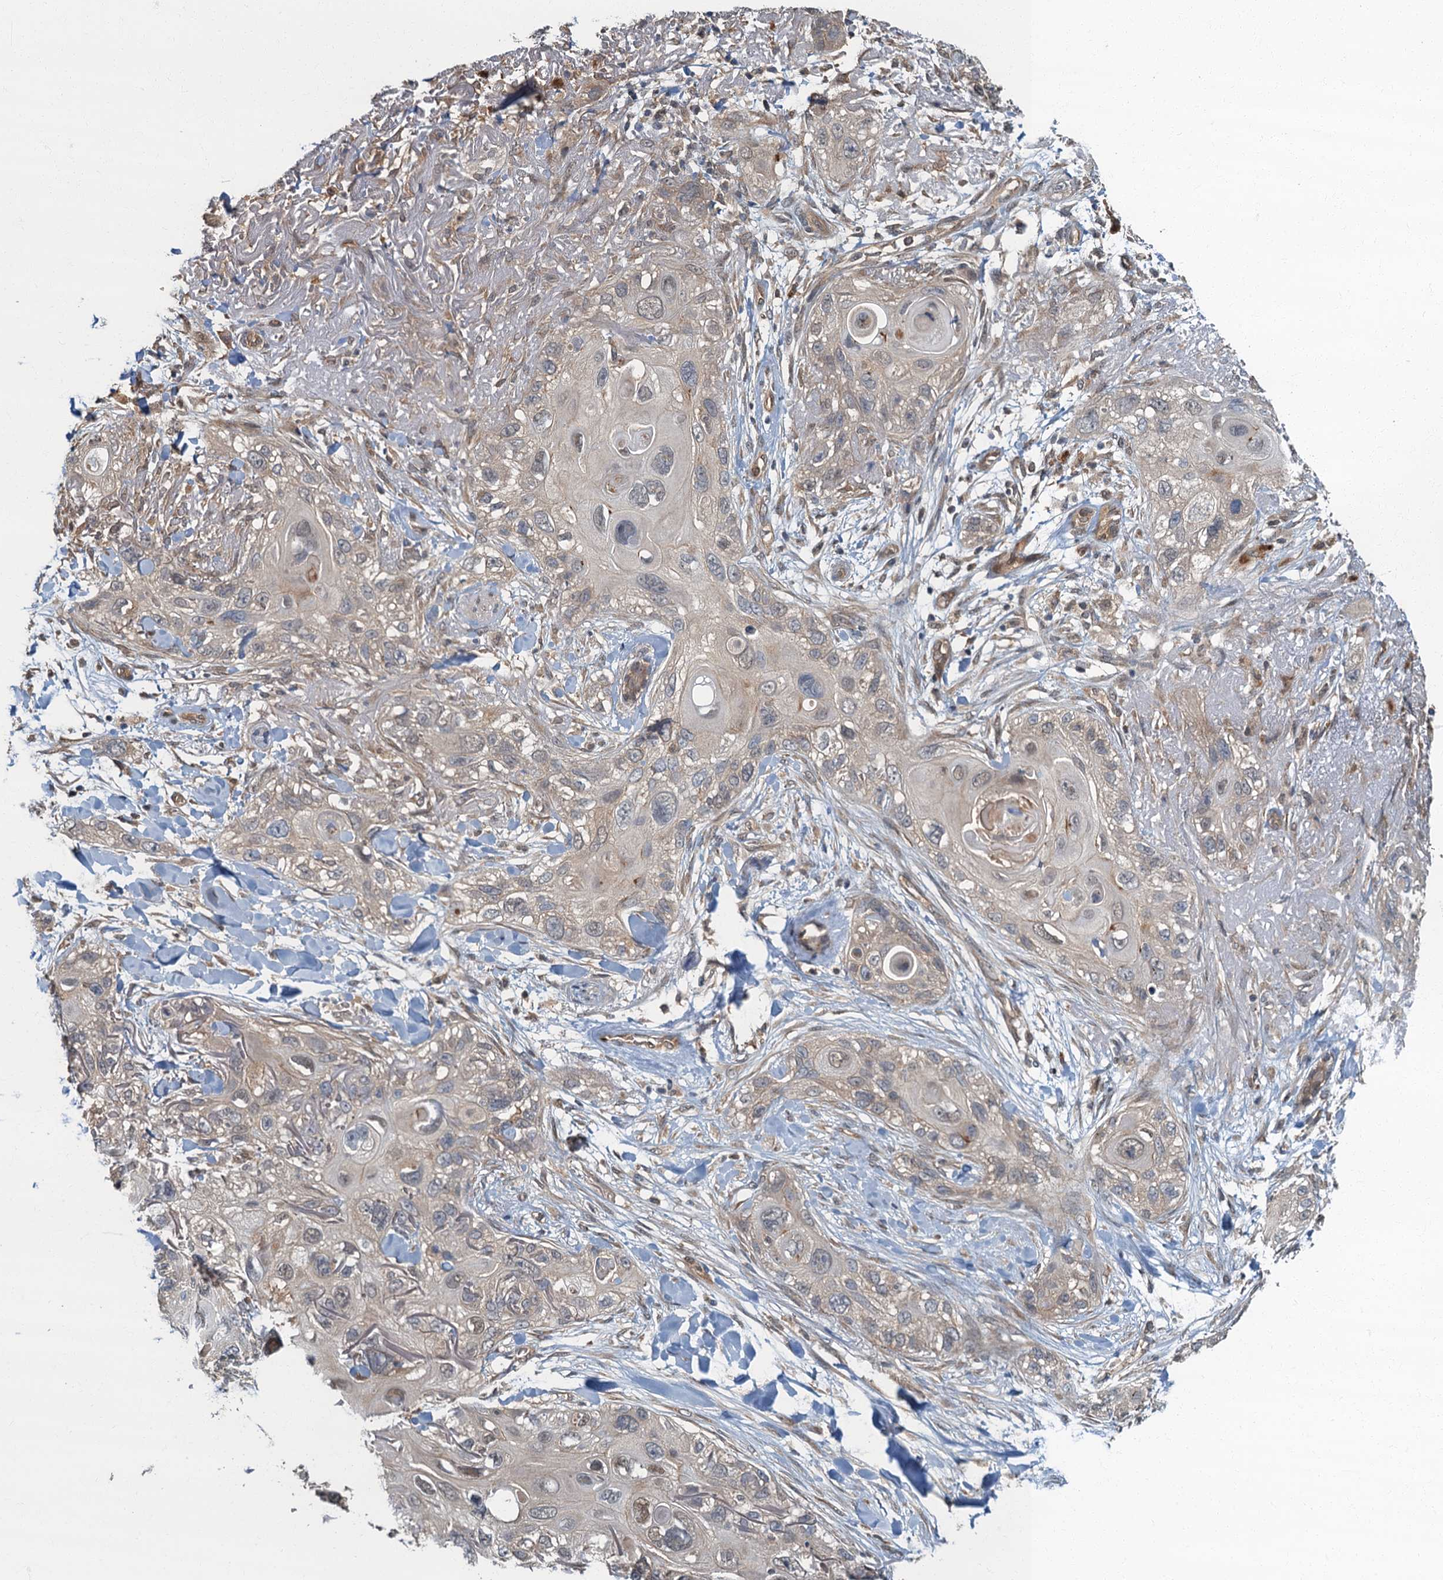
{"staining": {"intensity": "negative", "quantity": "none", "location": "none"}, "tissue": "skin cancer", "cell_type": "Tumor cells", "image_type": "cancer", "snomed": [{"axis": "morphology", "description": "Normal tissue, NOS"}, {"axis": "morphology", "description": "Squamous cell carcinoma, NOS"}, {"axis": "topography", "description": "Skin"}], "caption": "This is an IHC photomicrograph of skin cancer (squamous cell carcinoma). There is no staining in tumor cells.", "gene": "TBCK", "patient": {"sex": "male", "age": 72}}